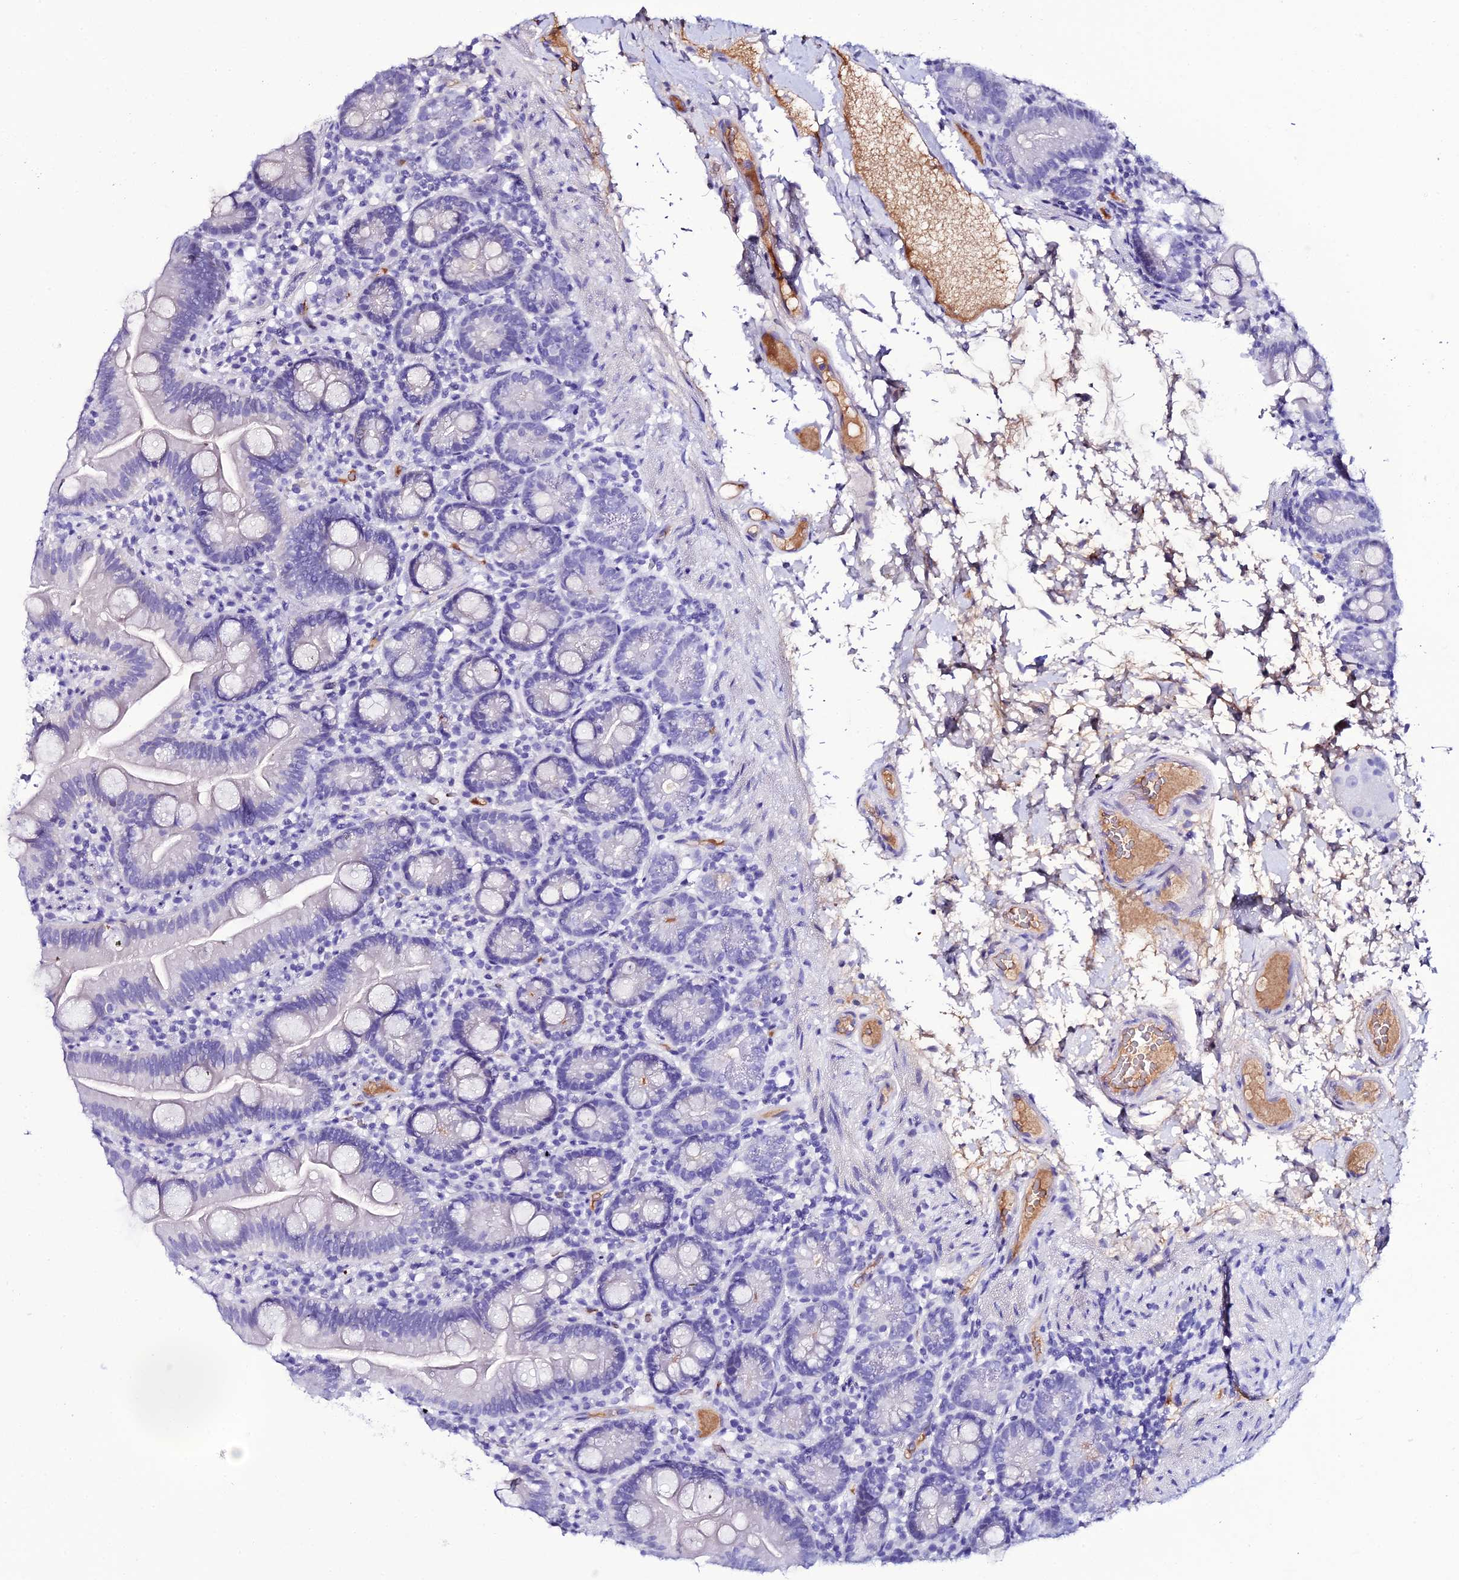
{"staining": {"intensity": "negative", "quantity": "none", "location": "none"}, "tissue": "small intestine", "cell_type": "Glandular cells", "image_type": "normal", "snomed": [{"axis": "morphology", "description": "Normal tissue, NOS"}, {"axis": "topography", "description": "Small intestine"}], "caption": "Immunohistochemical staining of normal human small intestine reveals no significant positivity in glandular cells.", "gene": "DEFB132", "patient": {"sex": "female", "age": 68}}